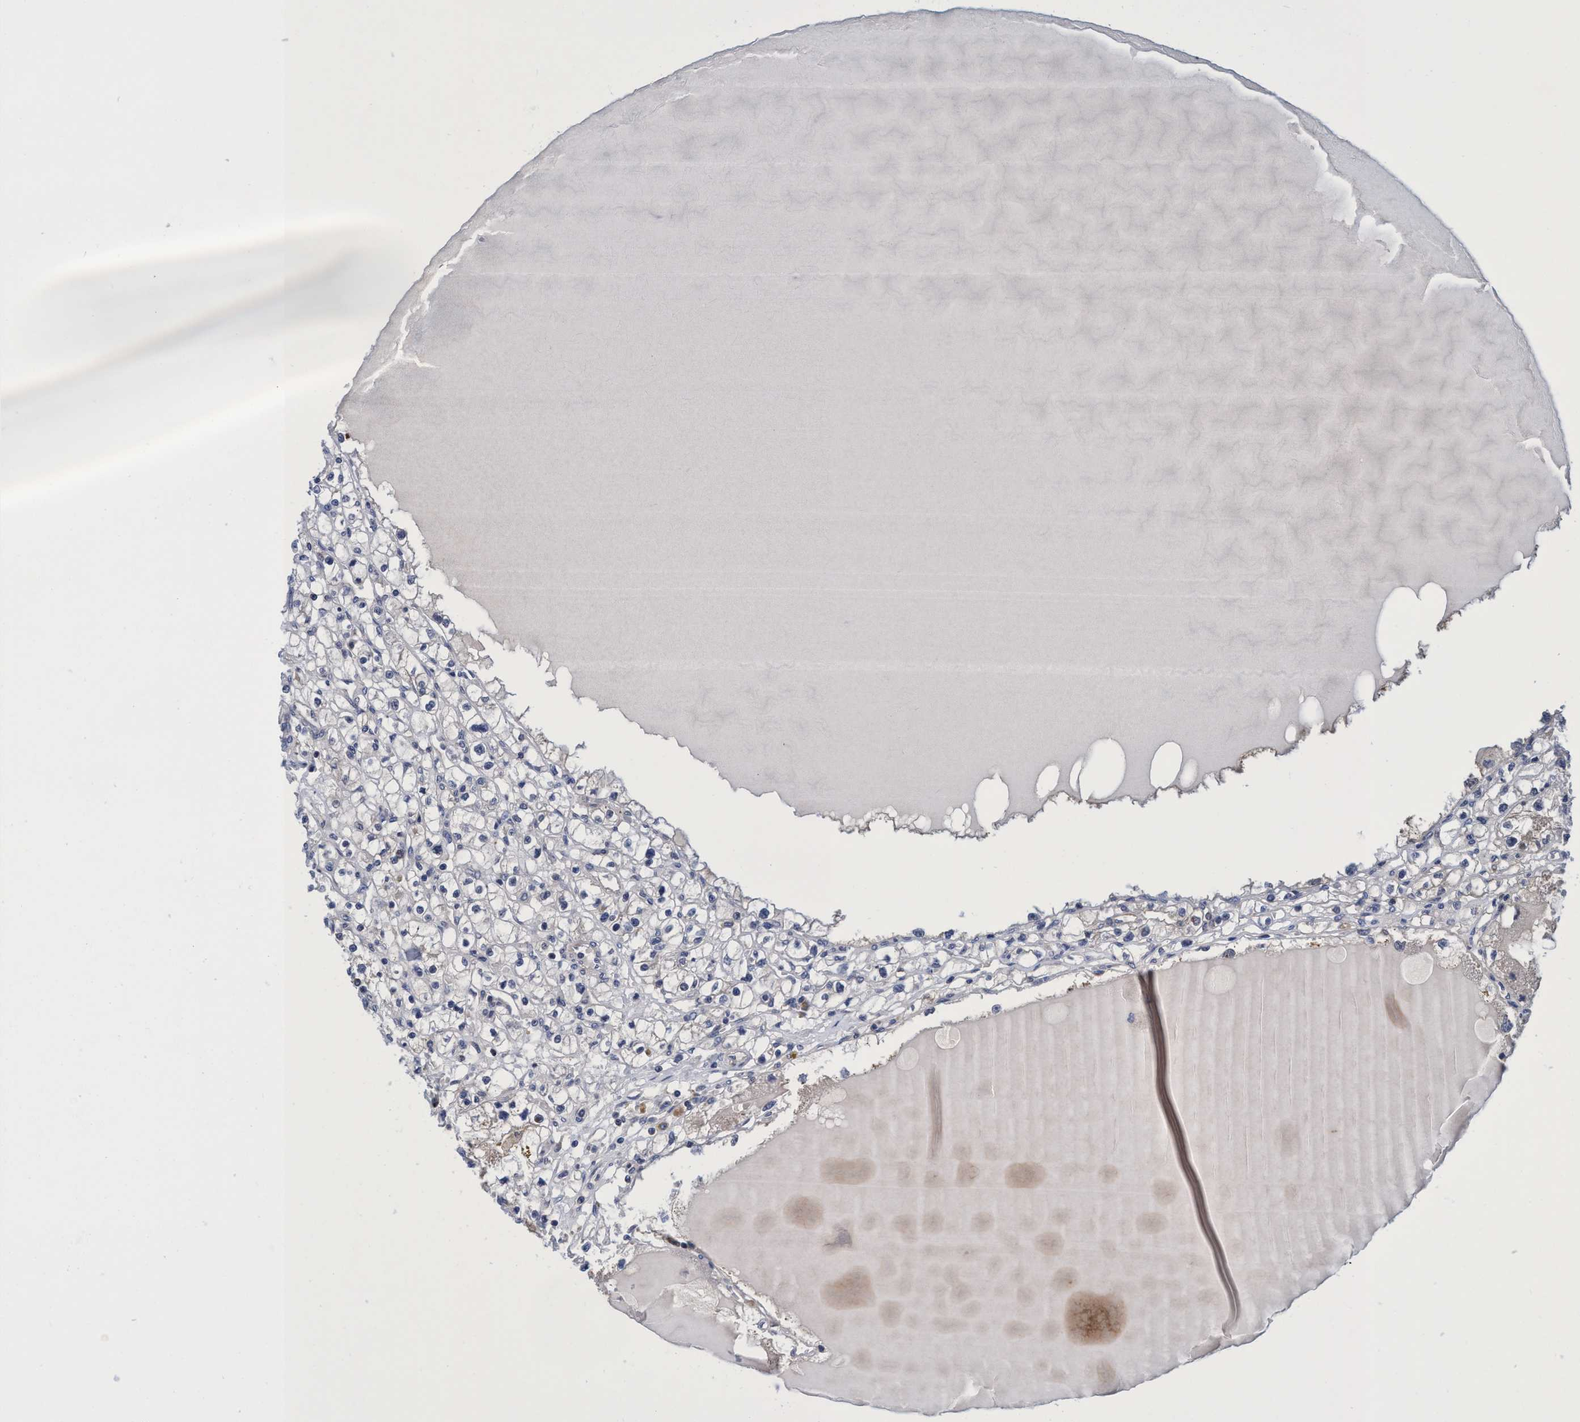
{"staining": {"intensity": "negative", "quantity": "none", "location": "none"}, "tissue": "renal cancer", "cell_type": "Tumor cells", "image_type": "cancer", "snomed": [{"axis": "morphology", "description": "Adenocarcinoma, NOS"}, {"axis": "topography", "description": "Kidney"}], "caption": "Tumor cells show no significant protein positivity in renal adenocarcinoma.", "gene": "CALCOCO2", "patient": {"sex": "male", "age": 56}}